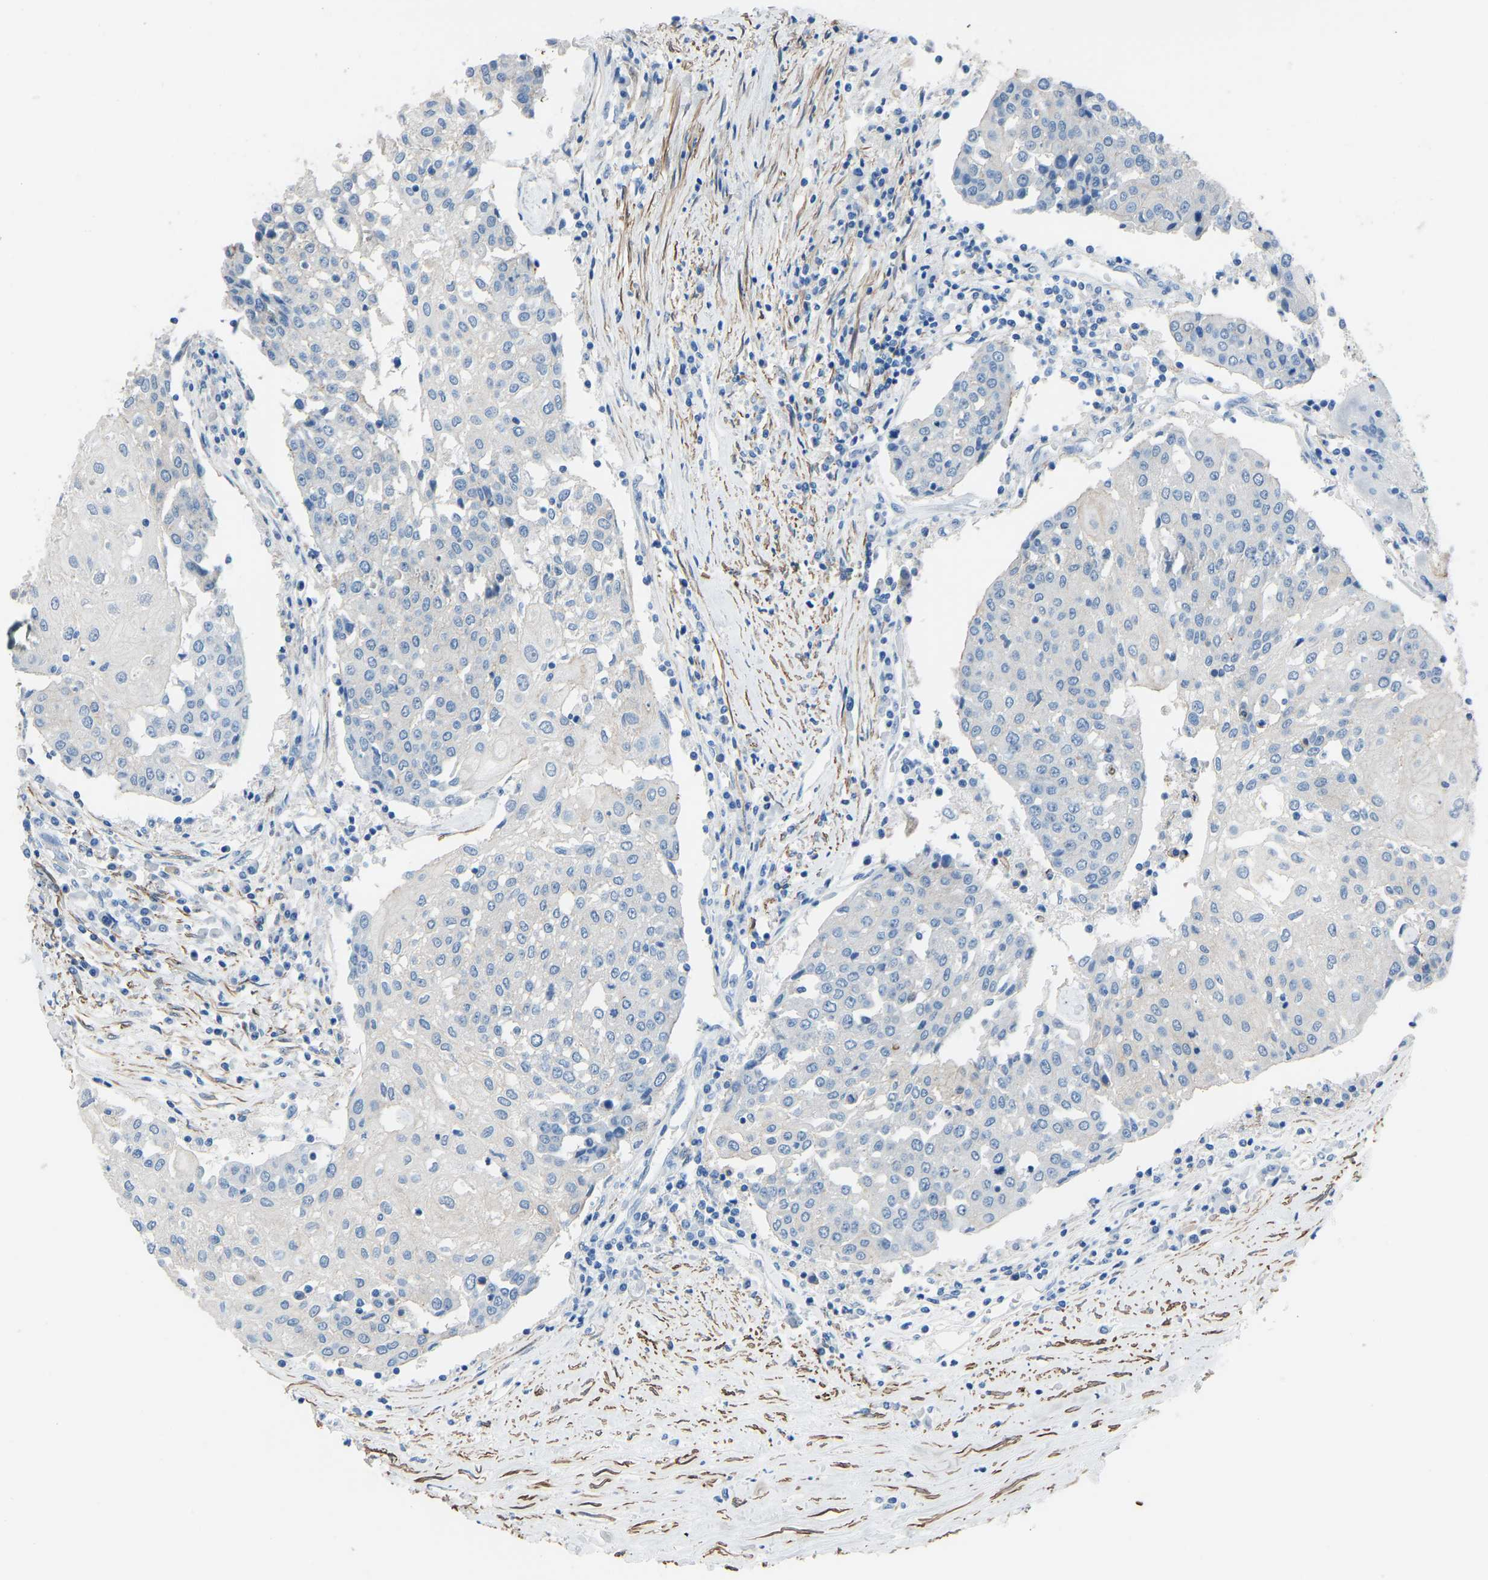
{"staining": {"intensity": "negative", "quantity": "none", "location": "none"}, "tissue": "urothelial cancer", "cell_type": "Tumor cells", "image_type": "cancer", "snomed": [{"axis": "morphology", "description": "Urothelial carcinoma, High grade"}, {"axis": "topography", "description": "Urinary bladder"}], "caption": "Tumor cells show no significant staining in high-grade urothelial carcinoma. Brightfield microscopy of IHC stained with DAB (brown) and hematoxylin (blue), captured at high magnification.", "gene": "MYH10", "patient": {"sex": "female", "age": 85}}